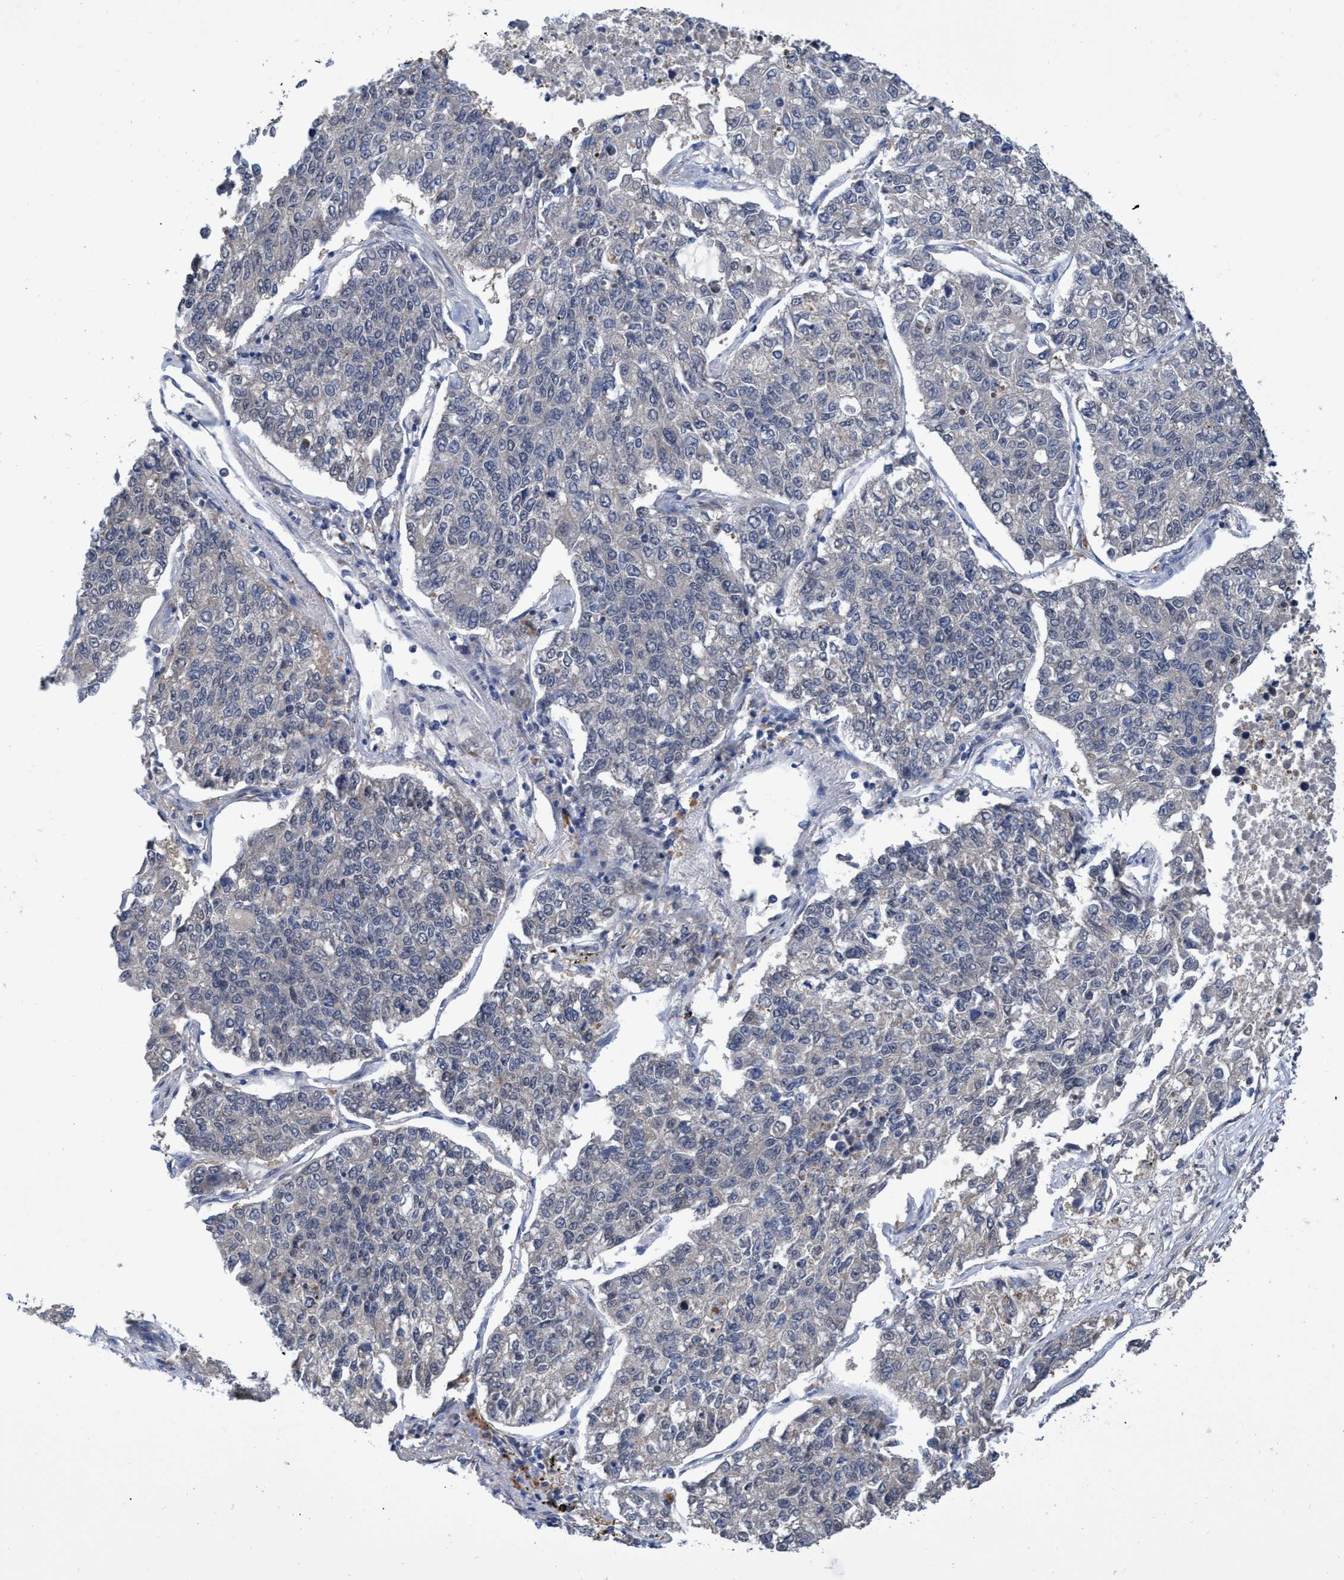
{"staining": {"intensity": "negative", "quantity": "none", "location": "none"}, "tissue": "lung cancer", "cell_type": "Tumor cells", "image_type": "cancer", "snomed": [{"axis": "morphology", "description": "Adenocarcinoma, NOS"}, {"axis": "topography", "description": "Lung"}], "caption": "A photomicrograph of human lung cancer (adenocarcinoma) is negative for staining in tumor cells. (DAB (3,3'-diaminobenzidine) immunohistochemistry with hematoxylin counter stain).", "gene": "SVEP1", "patient": {"sex": "male", "age": 49}}